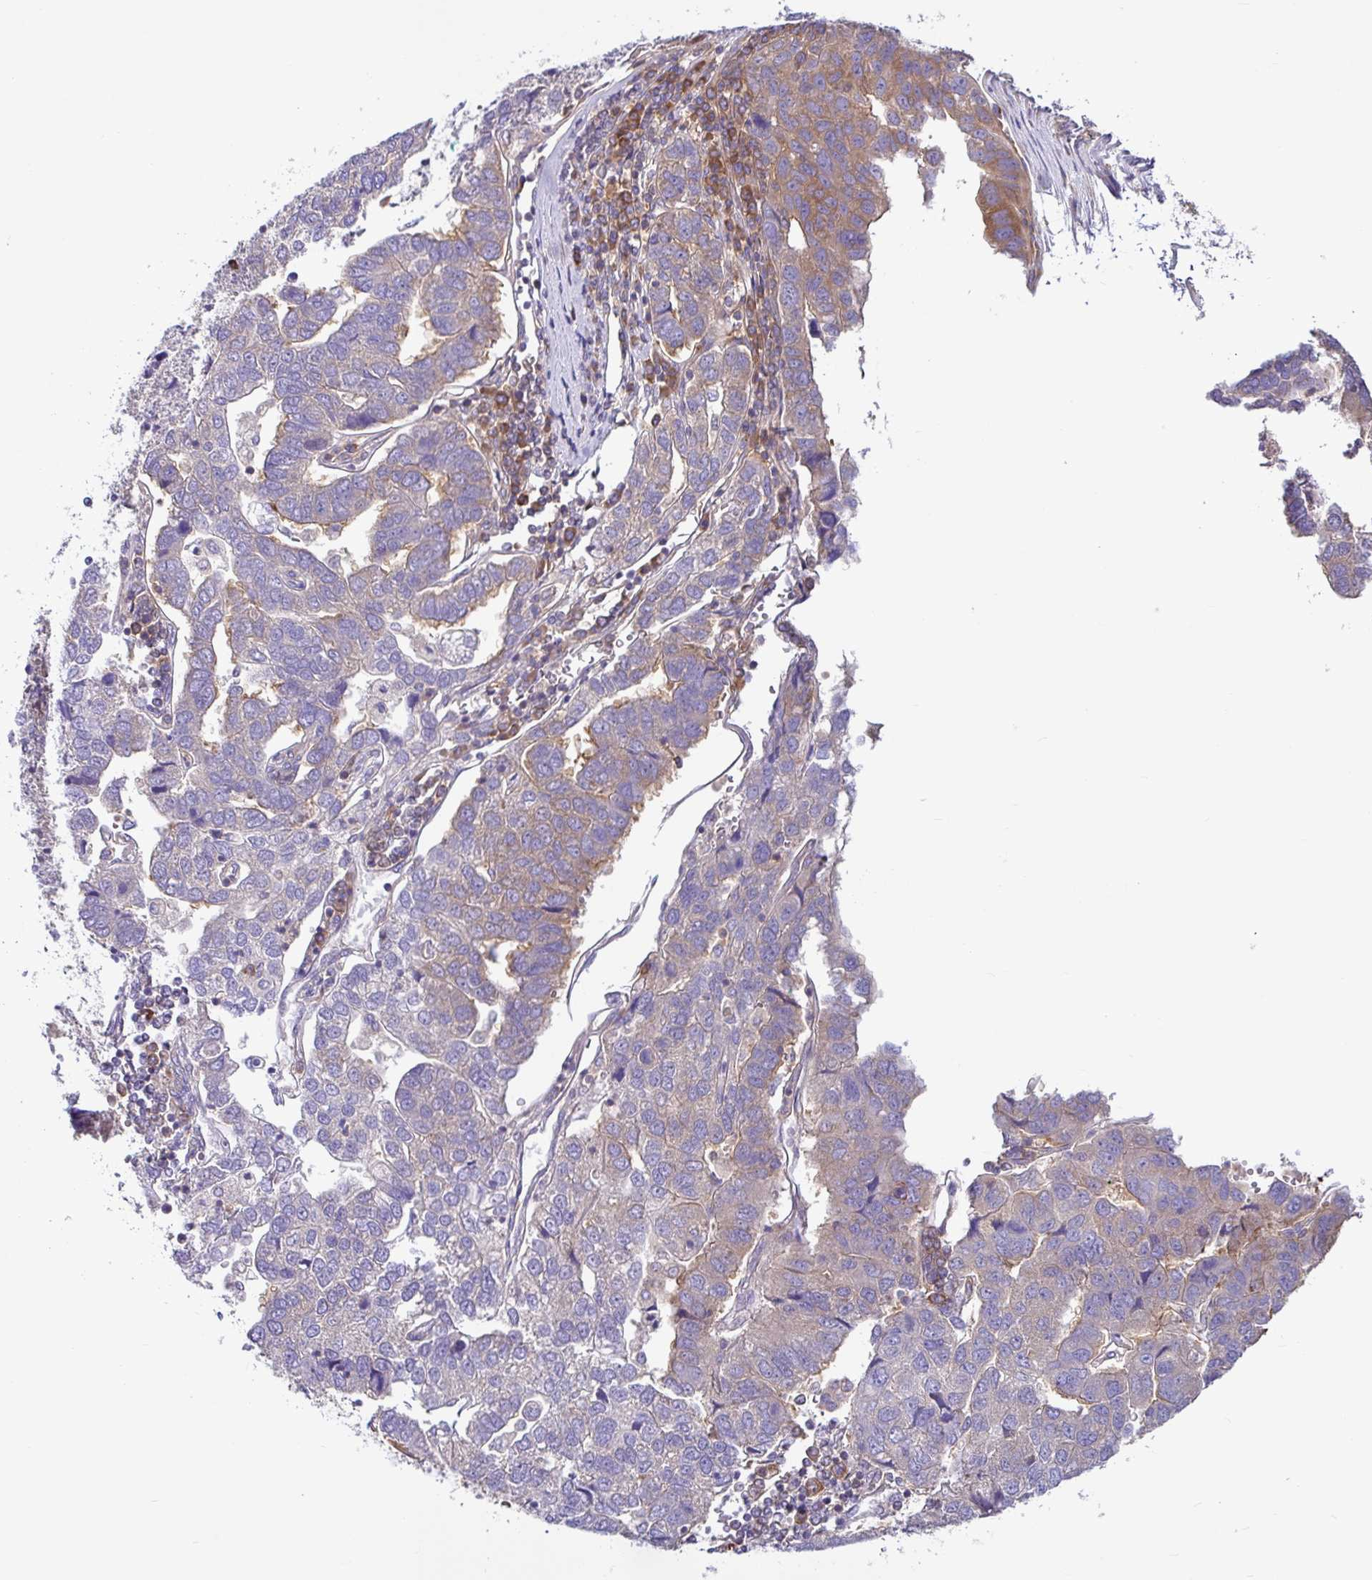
{"staining": {"intensity": "moderate", "quantity": "<25%", "location": "cytoplasmic/membranous"}, "tissue": "pancreatic cancer", "cell_type": "Tumor cells", "image_type": "cancer", "snomed": [{"axis": "morphology", "description": "Adenocarcinoma, NOS"}, {"axis": "topography", "description": "Pancreas"}], "caption": "Tumor cells reveal low levels of moderate cytoplasmic/membranous expression in approximately <25% of cells in adenocarcinoma (pancreatic).", "gene": "LARS1", "patient": {"sex": "female", "age": 61}}